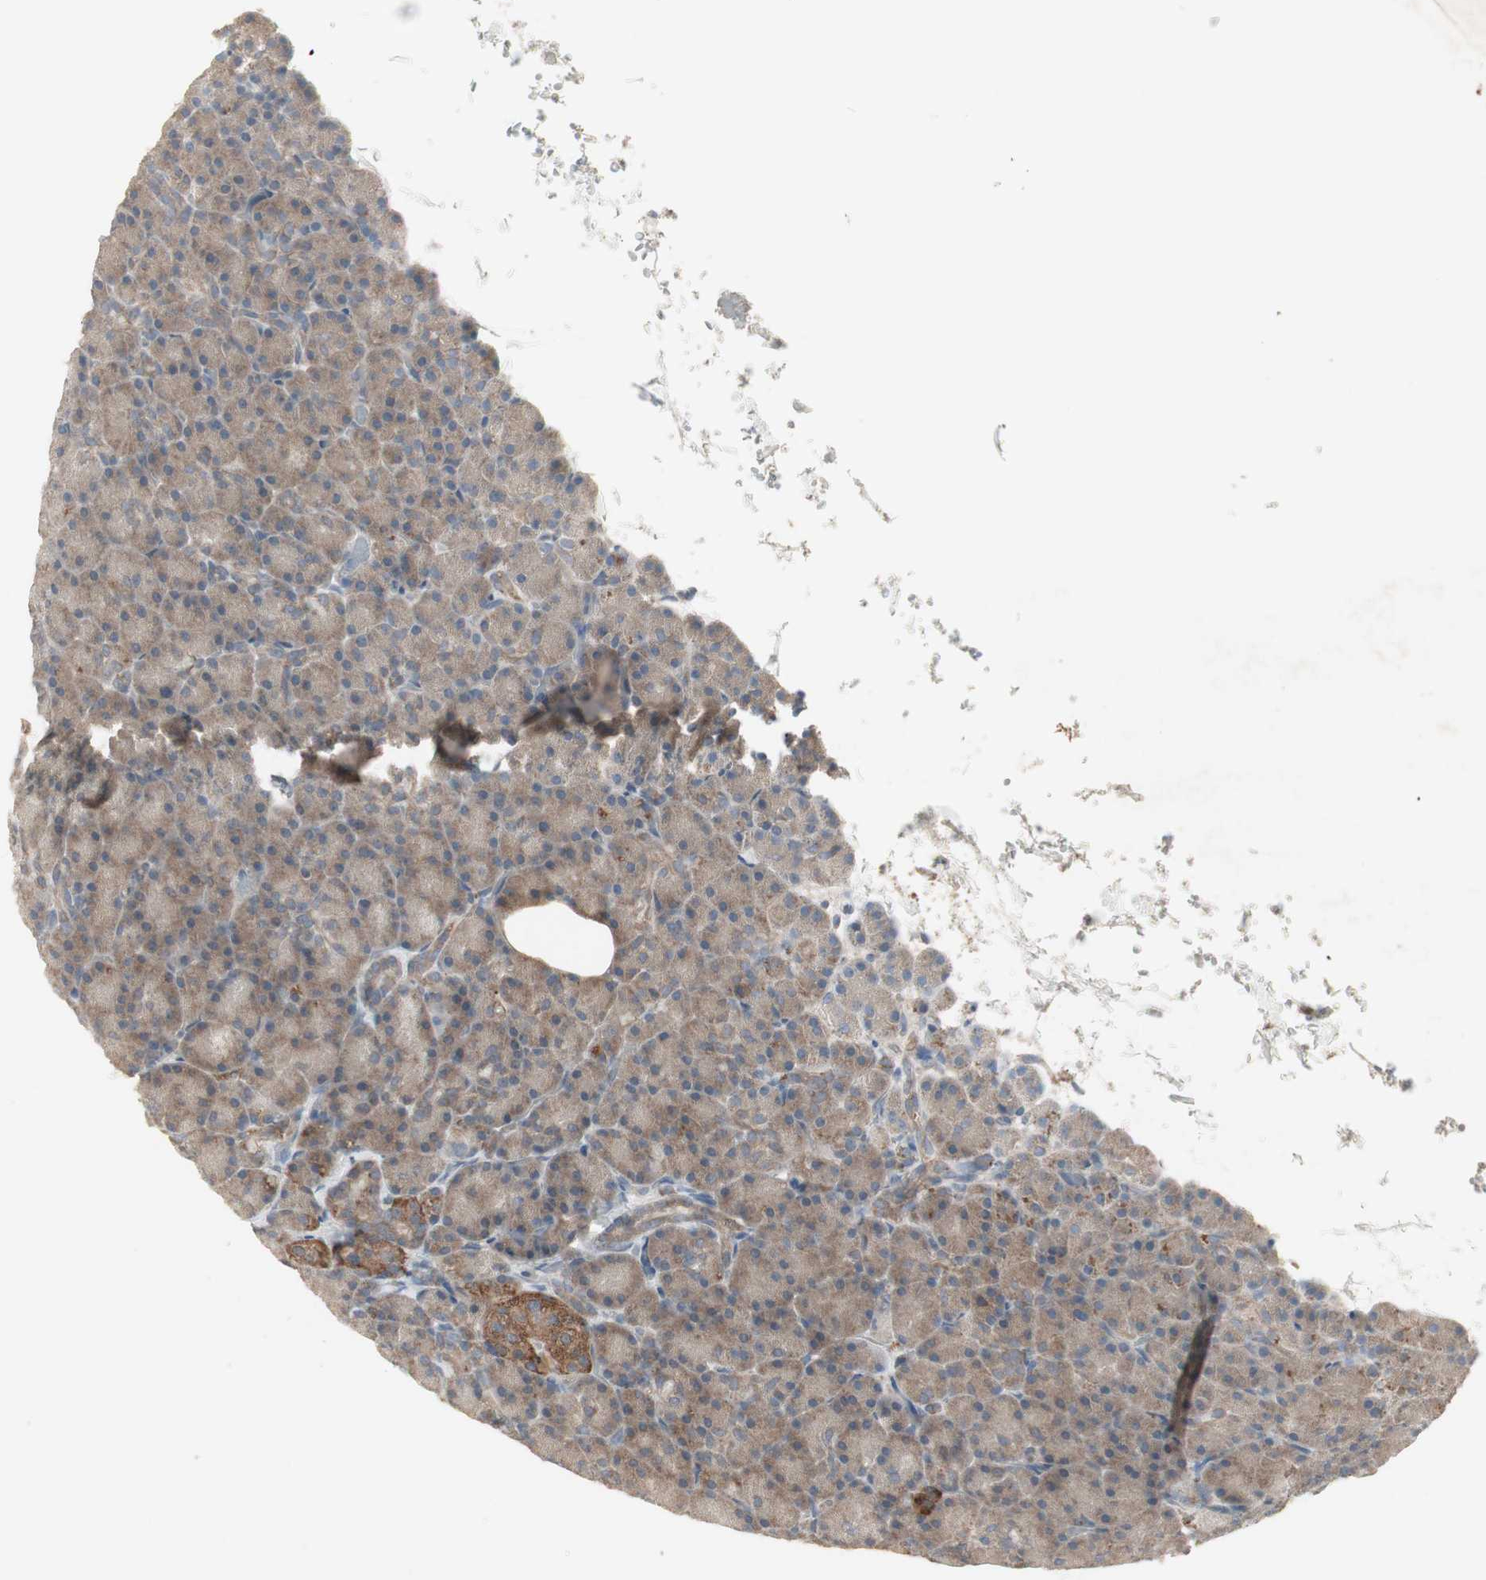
{"staining": {"intensity": "weak", "quantity": "25%-75%", "location": "cytoplasmic/membranous"}, "tissue": "pancreas", "cell_type": "Exocrine glandular cells", "image_type": "normal", "snomed": [{"axis": "morphology", "description": "Normal tissue, NOS"}, {"axis": "topography", "description": "Pancreas"}], "caption": "Benign pancreas displays weak cytoplasmic/membranous expression in approximately 25%-75% of exocrine glandular cells, visualized by immunohistochemistry. (Brightfield microscopy of DAB IHC at high magnification).", "gene": "JMJD7", "patient": {"sex": "female", "age": 43}}